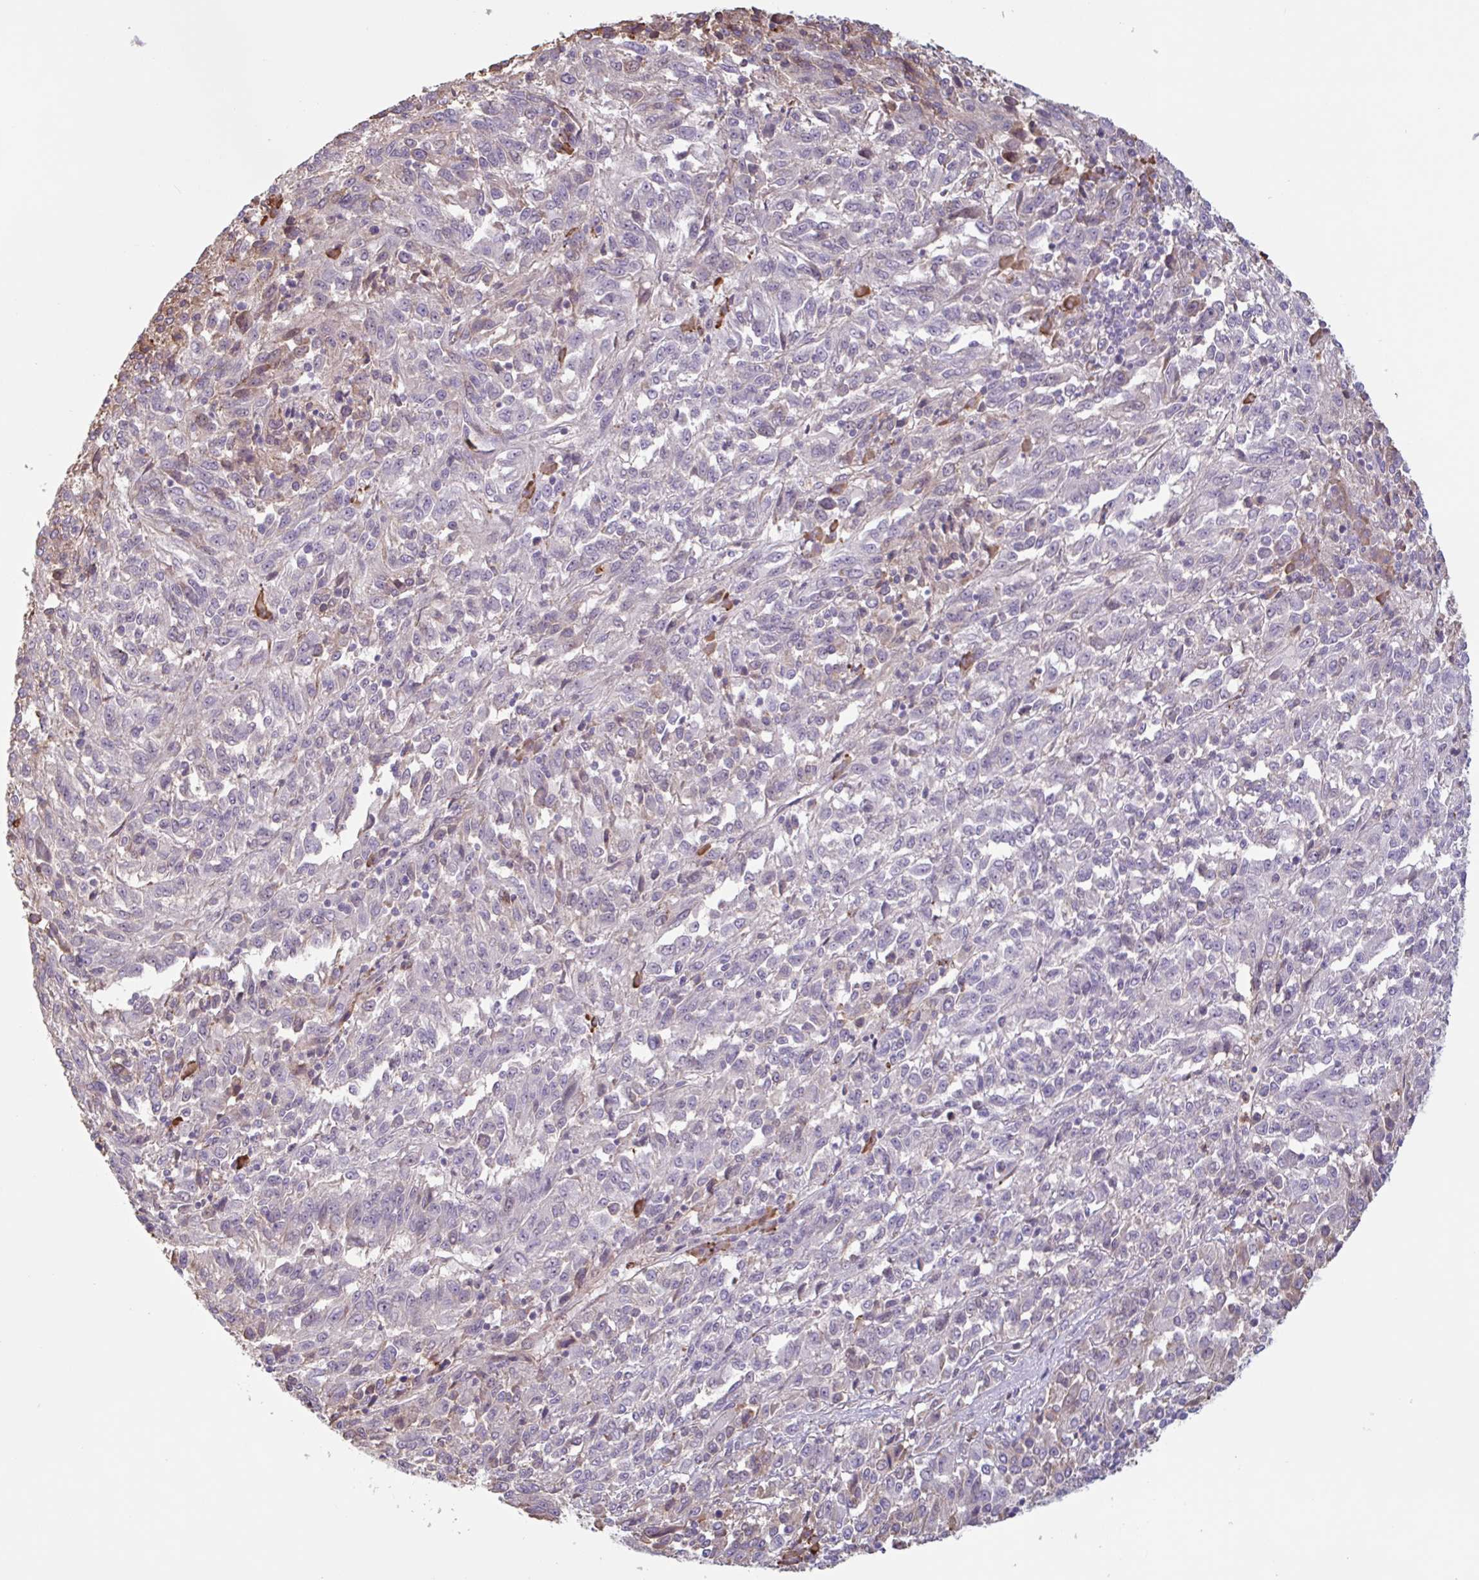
{"staining": {"intensity": "negative", "quantity": "none", "location": "none"}, "tissue": "melanoma", "cell_type": "Tumor cells", "image_type": "cancer", "snomed": [{"axis": "morphology", "description": "Malignant melanoma, Metastatic site"}, {"axis": "topography", "description": "Lung"}], "caption": "This photomicrograph is of melanoma stained with immunohistochemistry (IHC) to label a protein in brown with the nuclei are counter-stained blue. There is no expression in tumor cells.", "gene": "TAF1D", "patient": {"sex": "male", "age": 64}}